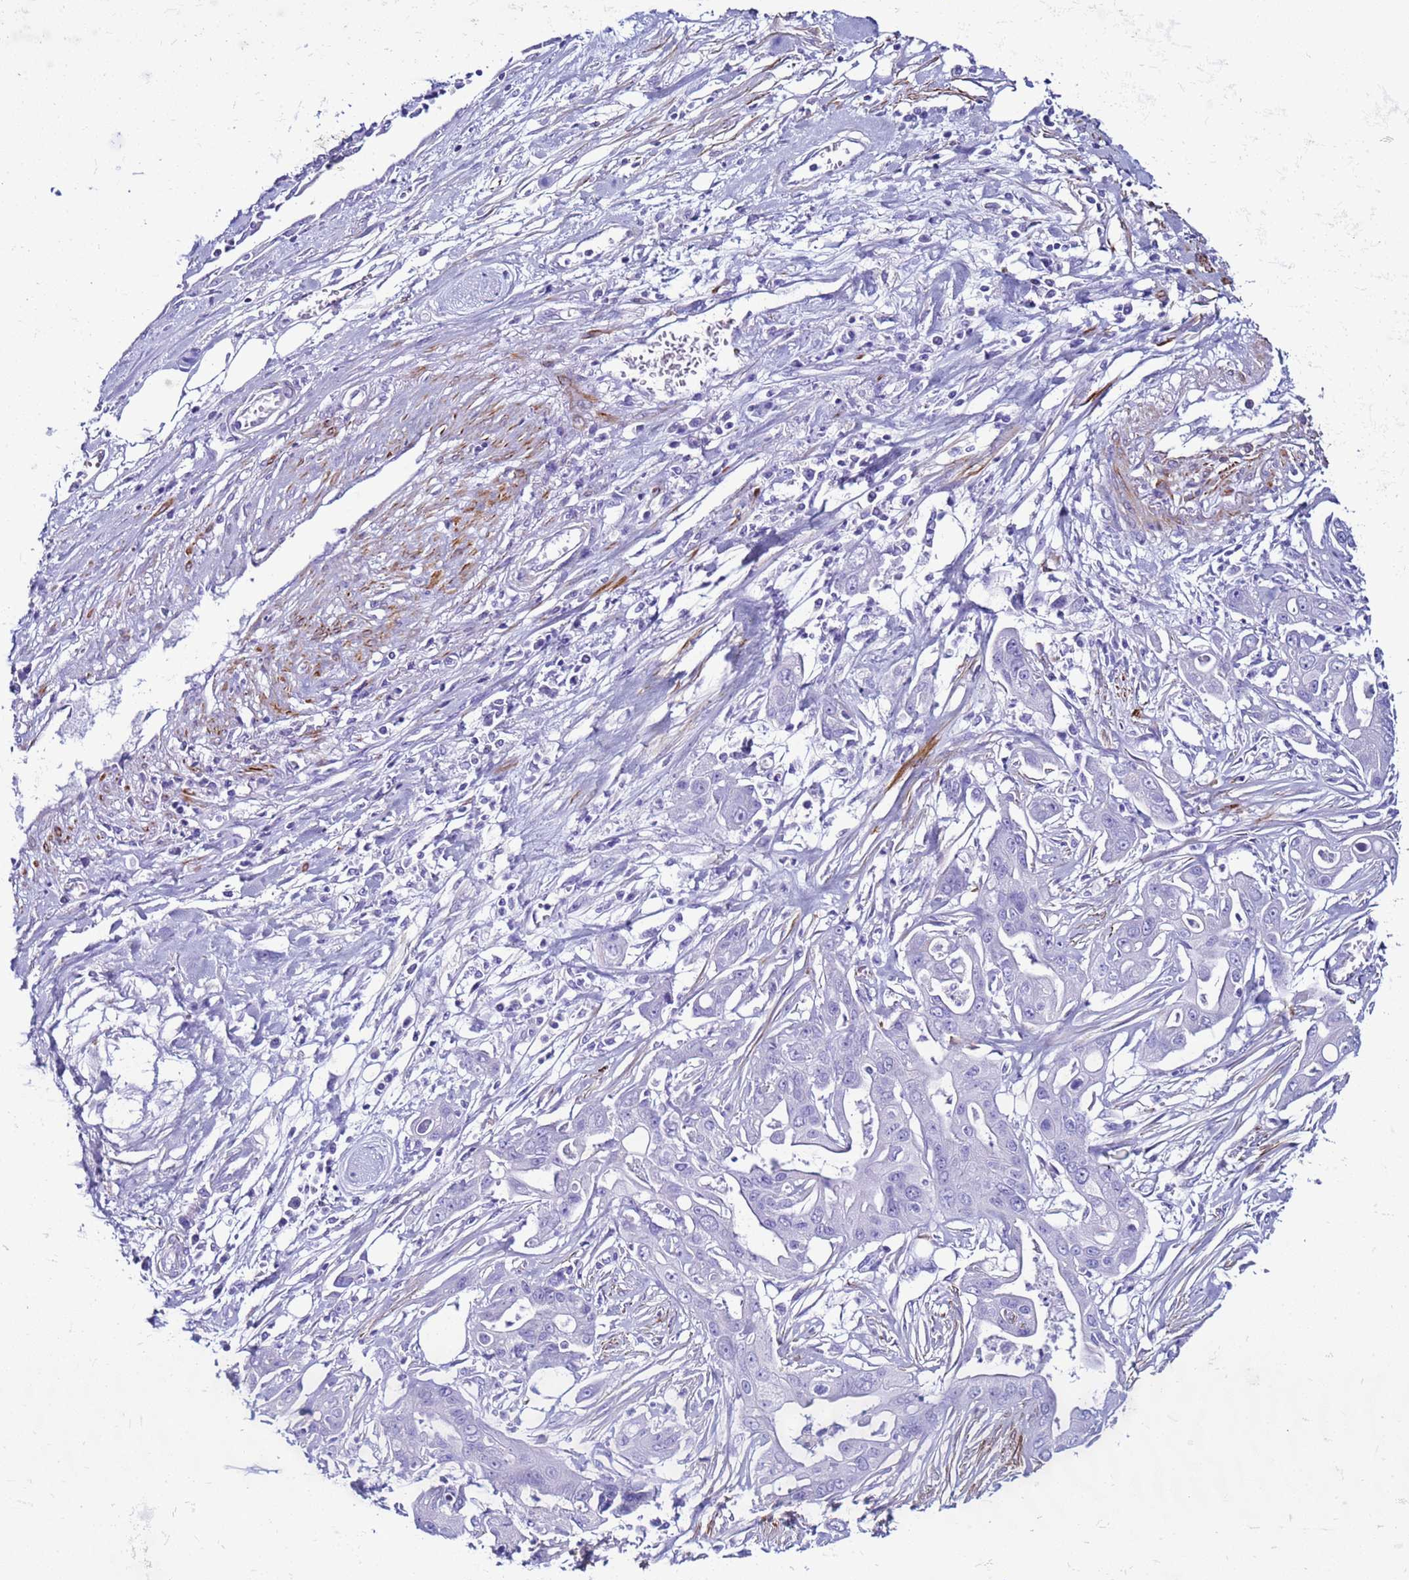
{"staining": {"intensity": "negative", "quantity": "none", "location": "none"}, "tissue": "ovarian cancer", "cell_type": "Tumor cells", "image_type": "cancer", "snomed": [{"axis": "morphology", "description": "Cystadenocarcinoma, mucinous, NOS"}, {"axis": "topography", "description": "Ovary"}], "caption": "Histopathology image shows no protein staining in tumor cells of mucinous cystadenocarcinoma (ovarian) tissue.", "gene": "LCMT1", "patient": {"sex": "female", "age": 70}}